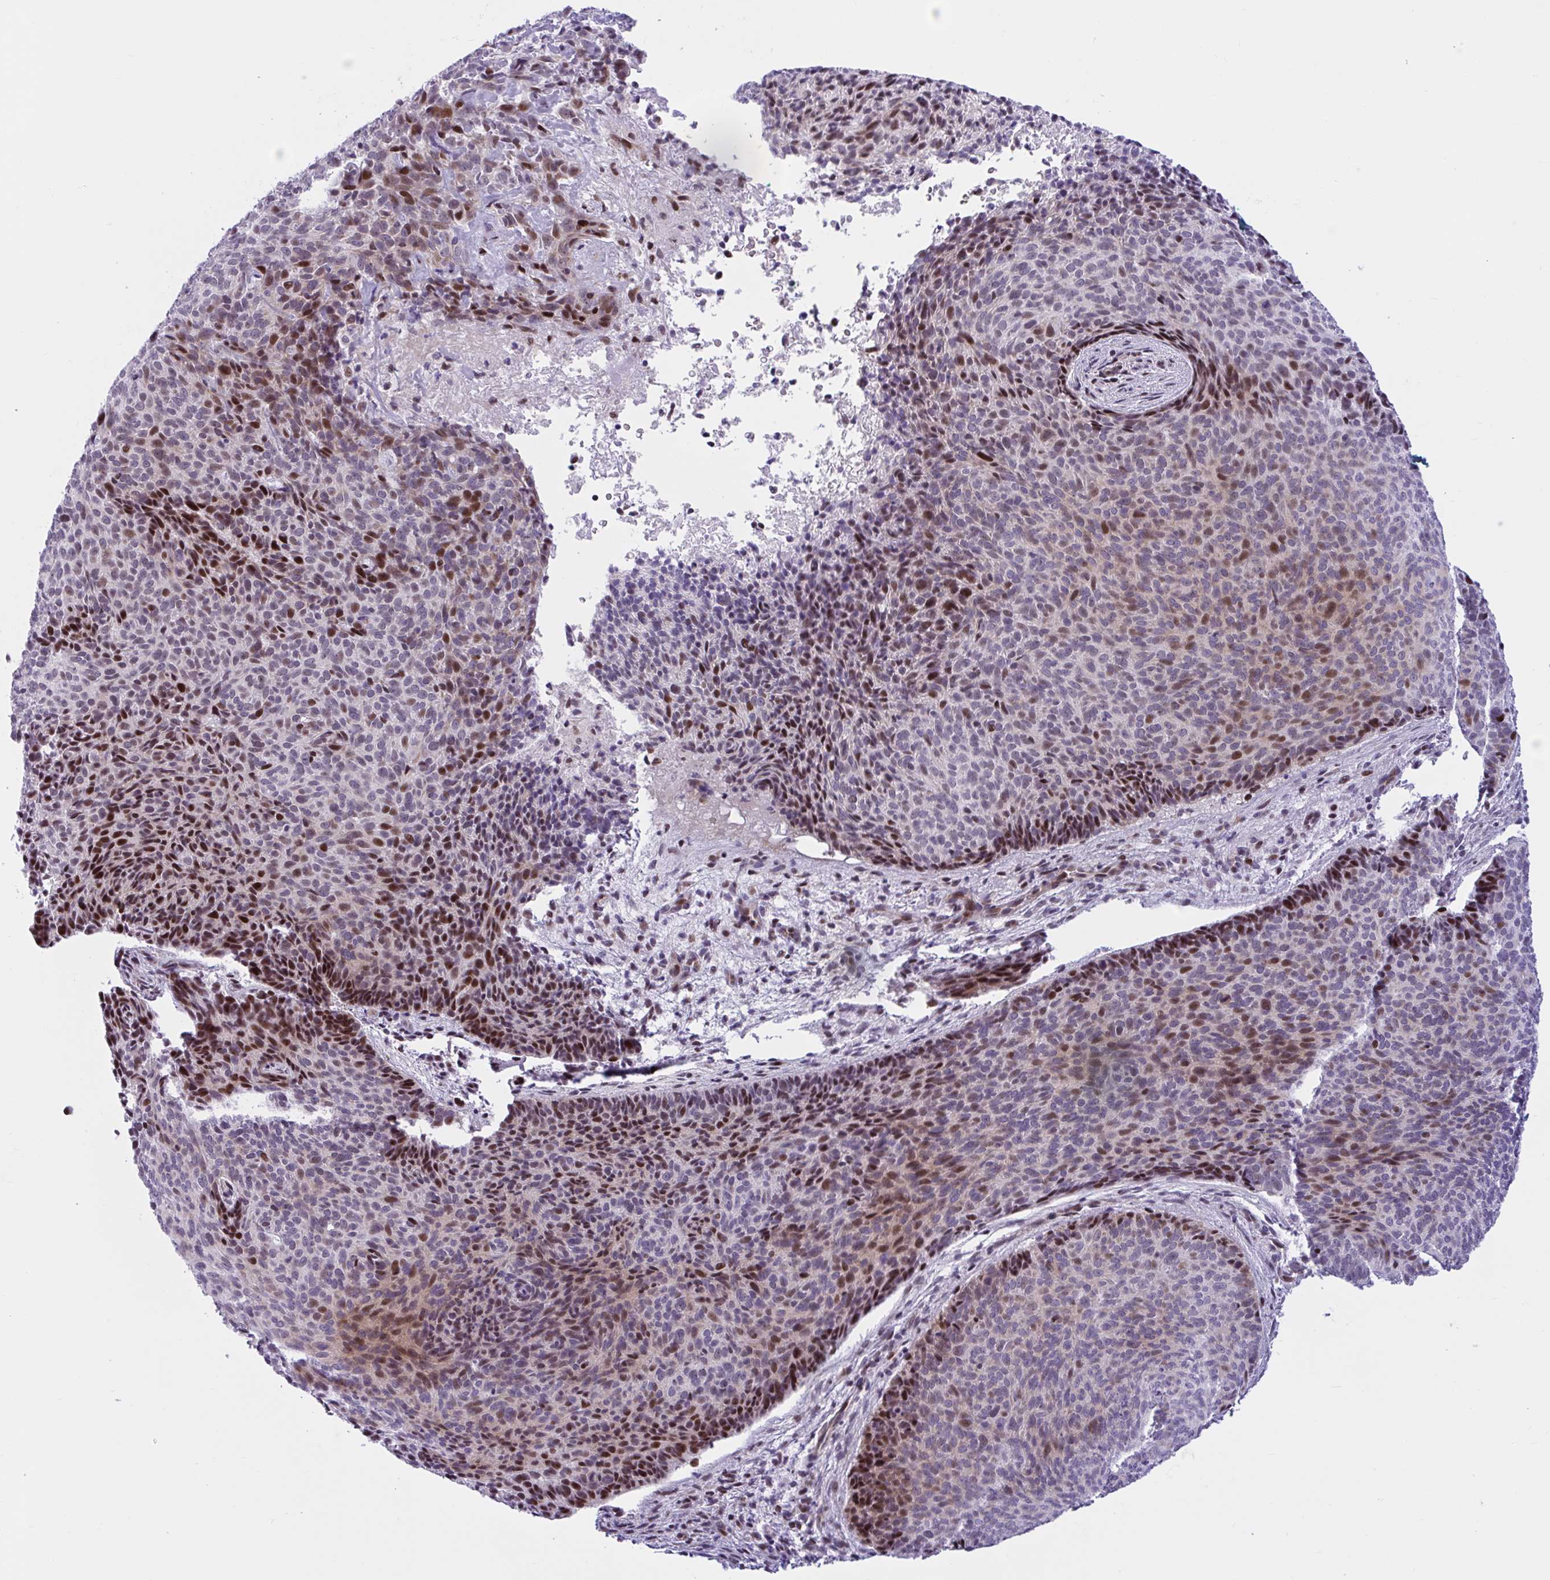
{"staining": {"intensity": "moderate", "quantity": "25%-75%", "location": "nuclear"}, "tissue": "skin cancer", "cell_type": "Tumor cells", "image_type": "cancer", "snomed": [{"axis": "morphology", "description": "Basal cell carcinoma"}, {"axis": "topography", "description": "Skin"}, {"axis": "topography", "description": "Skin of head"}], "caption": "Brown immunohistochemical staining in human skin cancer reveals moderate nuclear positivity in about 25%-75% of tumor cells.", "gene": "RBL1", "patient": {"sex": "female", "age": 92}}